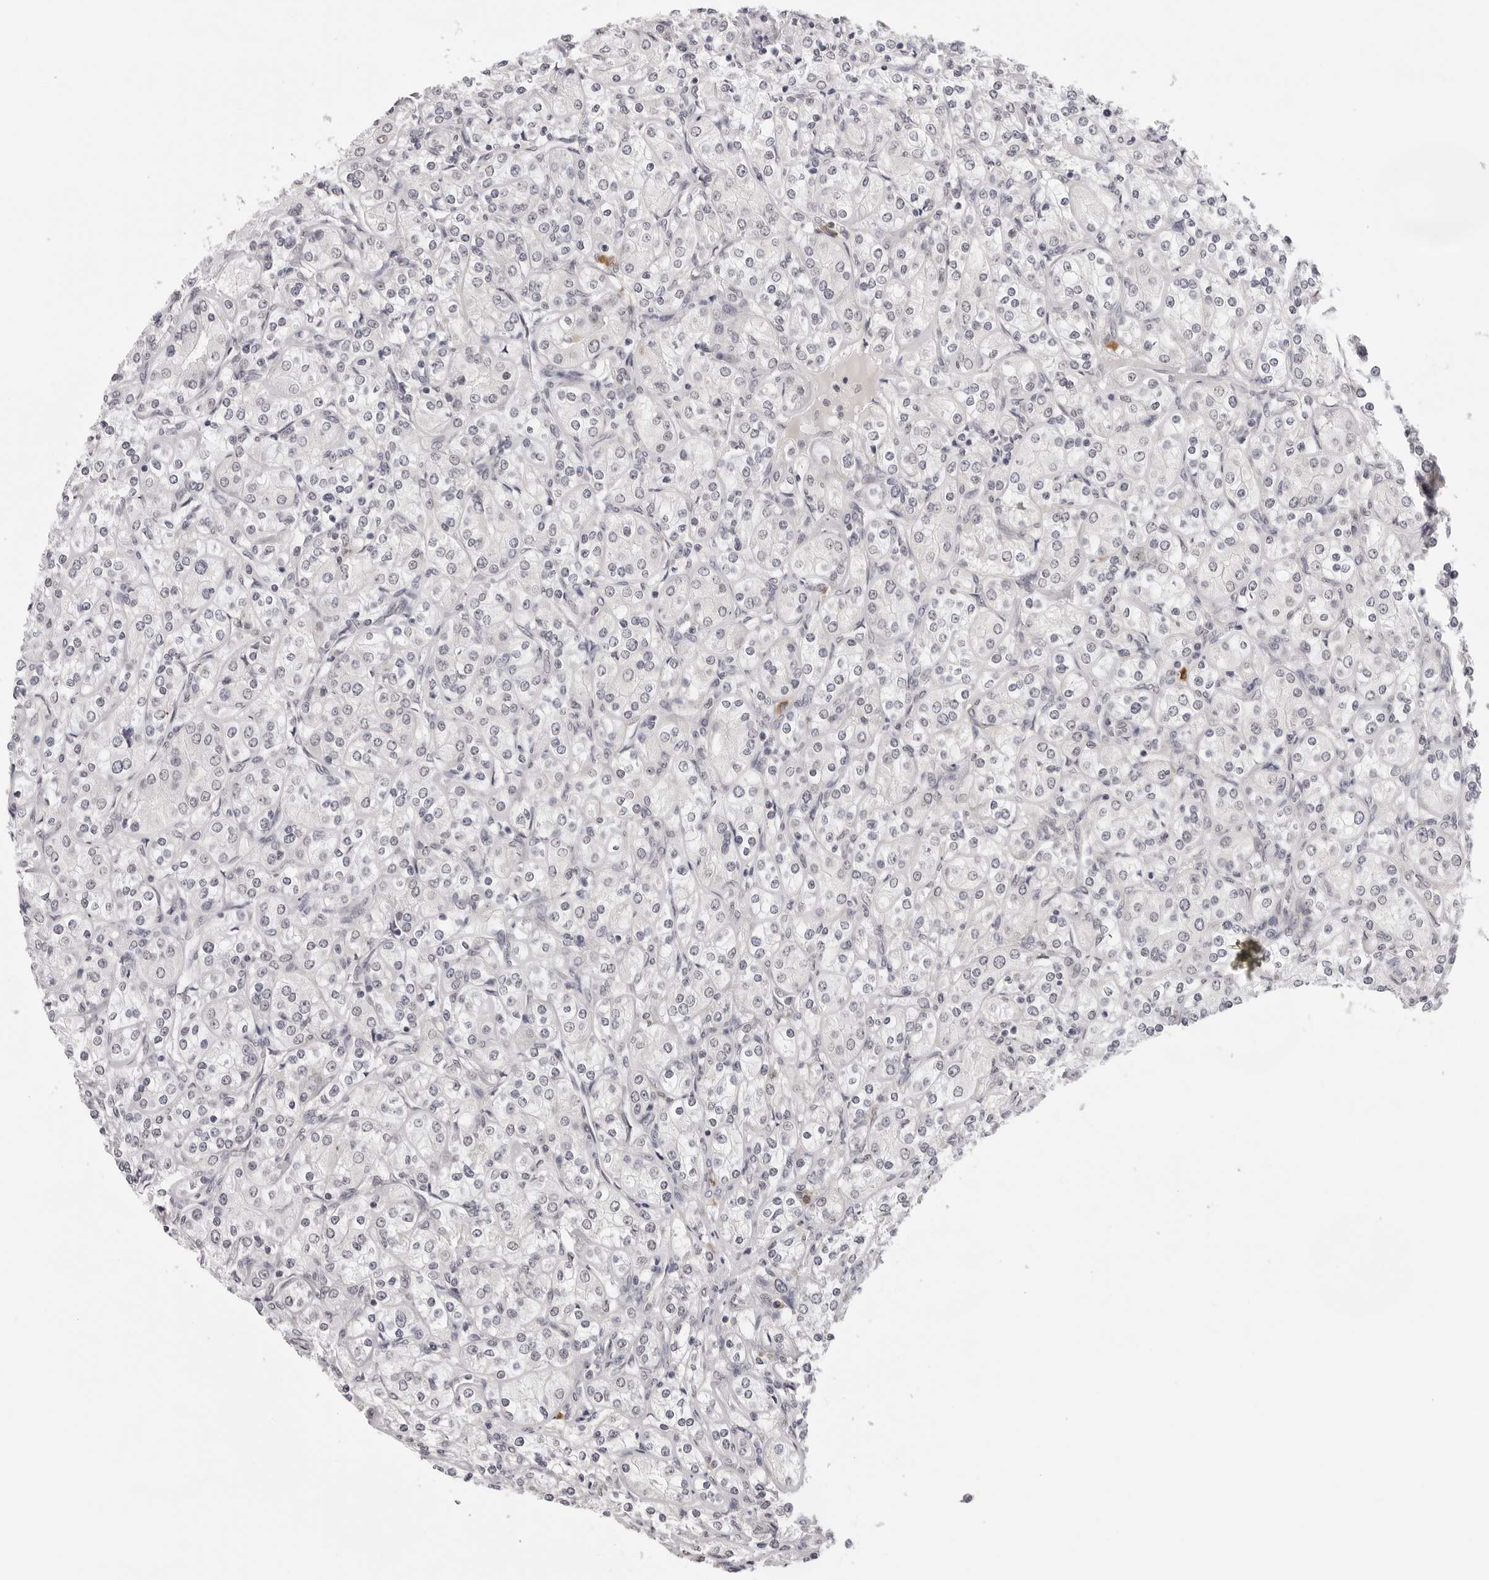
{"staining": {"intensity": "negative", "quantity": "none", "location": "none"}, "tissue": "renal cancer", "cell_type": "Tumor cells", "image_type": "cancer", "snomed": [{"axis": "morphology", "description": "Adenocarcinoma, NOS"}, {"axis": "topography", "description": "Kidney"}], "caption": "Image shows no significant protein staining in tumor cells of adenocarcinoma (renal).", "gene": "IL17RA", "patient": {"sex": "male", "age": 77}}